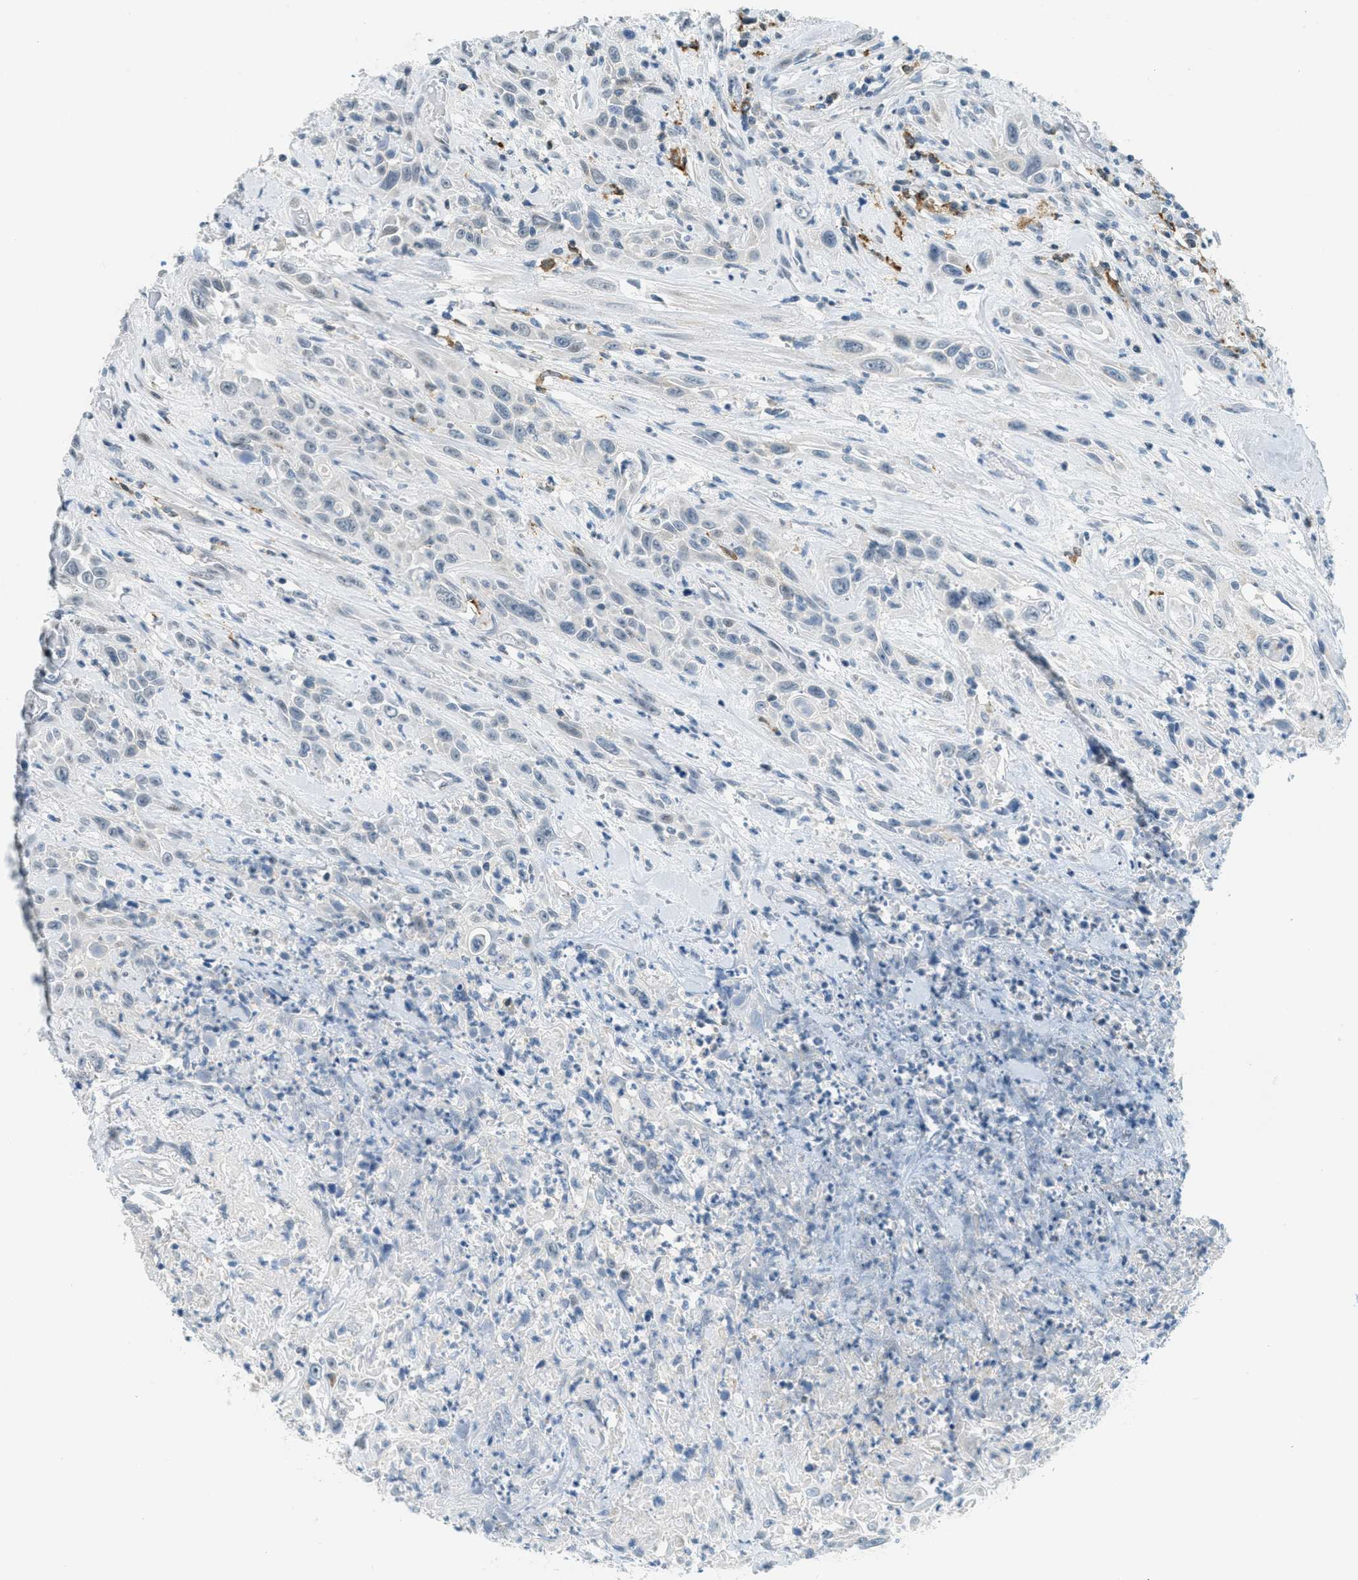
{"staining": {"intensity": "negative", "quantity": "none", "location": "none"}, "tissue": "urothelial cancer", "cell_type": "Tumor cells", "image_type": "cancer", "snomed": [{"axis": "morphology", "description": "Urothelial carcinoma, High grade"}, {"axis": "topography", "description": "Urinary bladder"}], "caption": "High-grade urothelial carcinoma was stained to show a protein in brown. There is no significant staining in tumor cells.", "gene": "FYN", "patient": {"sex": "female", "age": 84}}